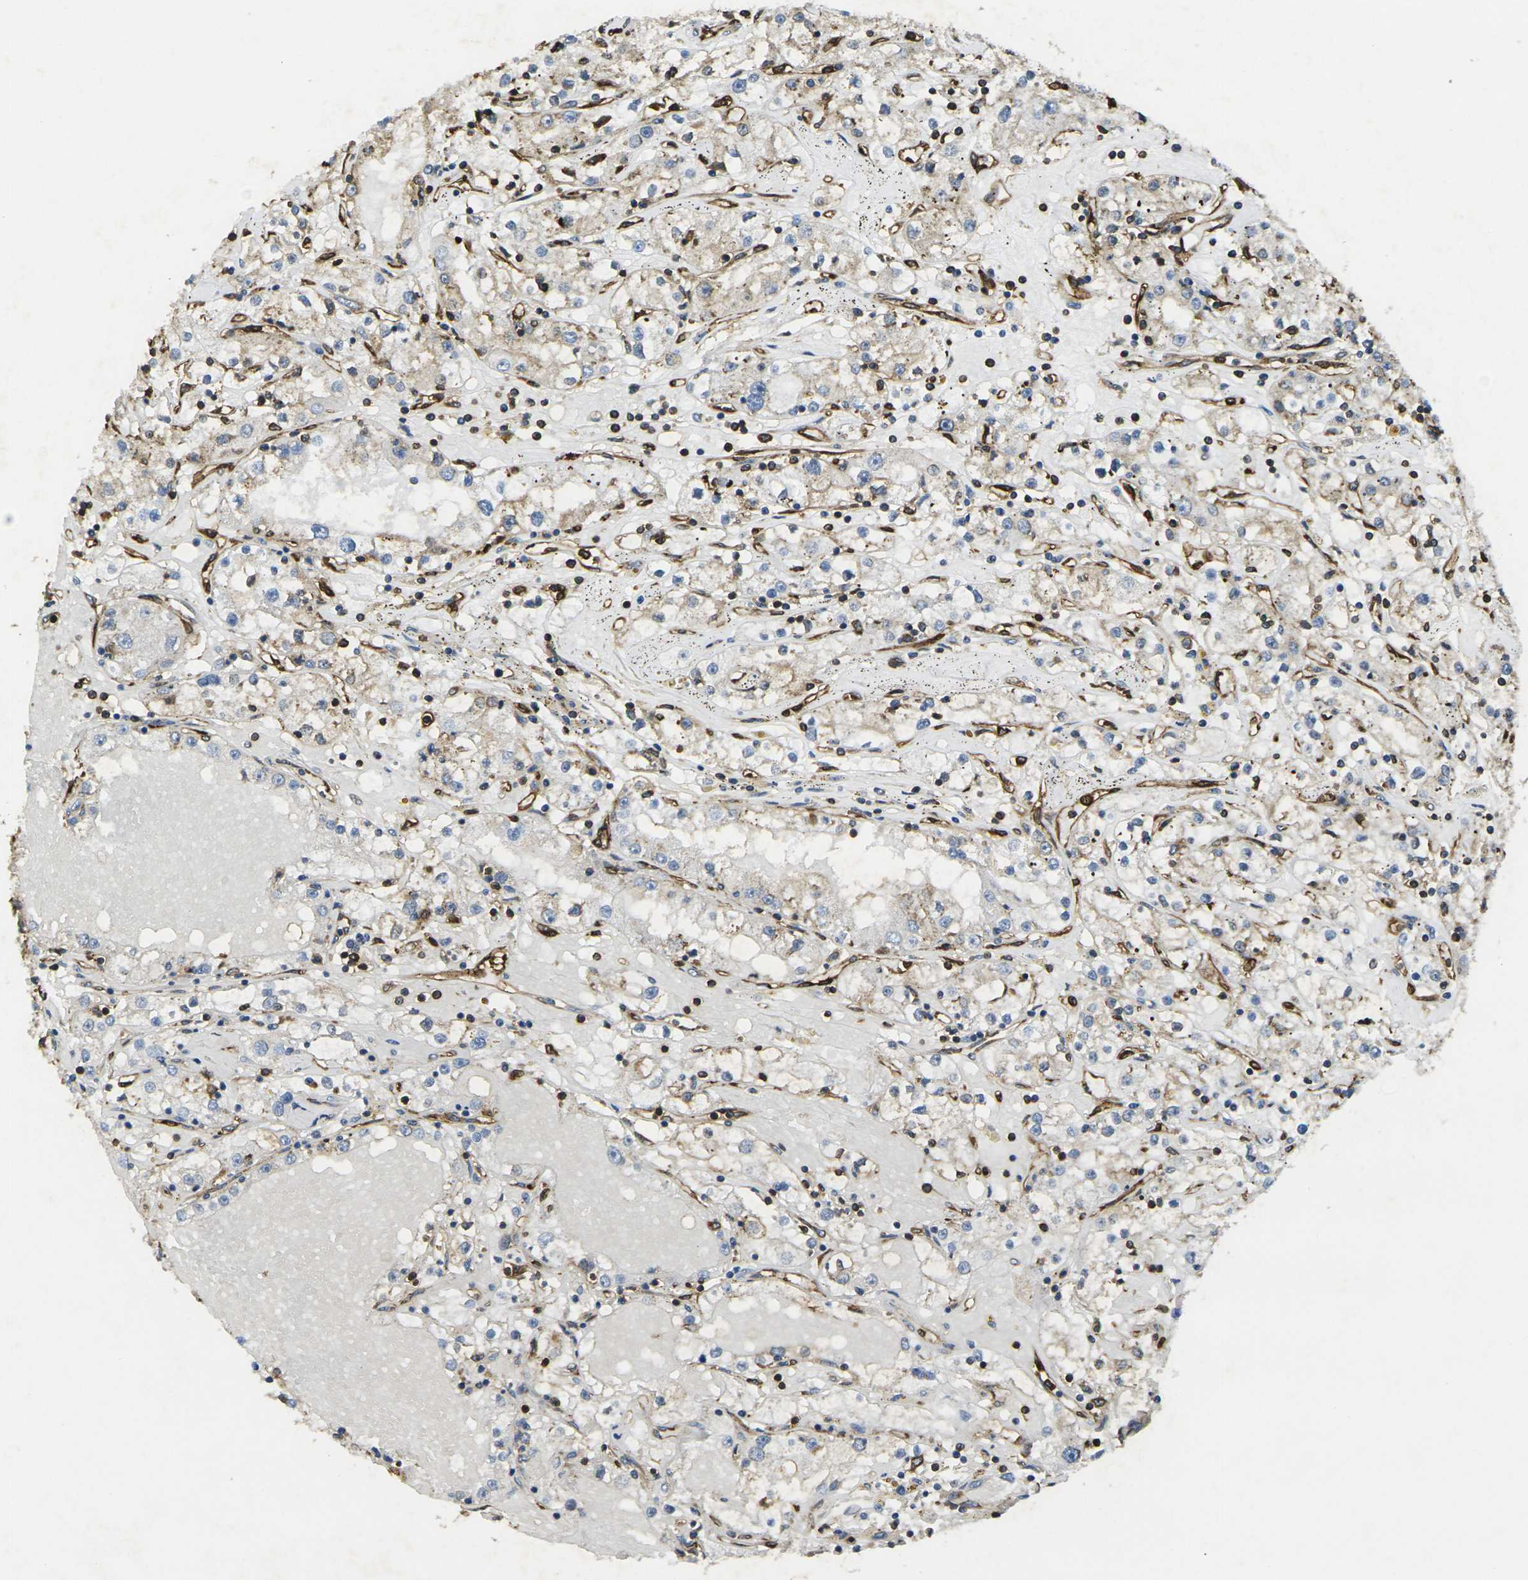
{"staining": {"intensity": "weak", "quantity": ">75%", "location": "cytoplasmic/membranous"}, "tissue": "renal cancer", "cell_type": "Tumor cells", "image_type": "cancer", "snomed": [{"axis": "morphology", "description": "Adenocarcinoma, NOS"}, {"axis": "topography", "description": "Kidney"}], "caption": "Weak cytoplasmic/membranous protein positivity is seen in about >75% of tumor cells in renal cancer. The staining was performed using DAB to visualize the protein expression in brown, while the nuclei were stained in blue with hematoxylin (Magnification: 20x).", "gene": "FAM110D", "patient": {"sex": "male", "age": 56}}